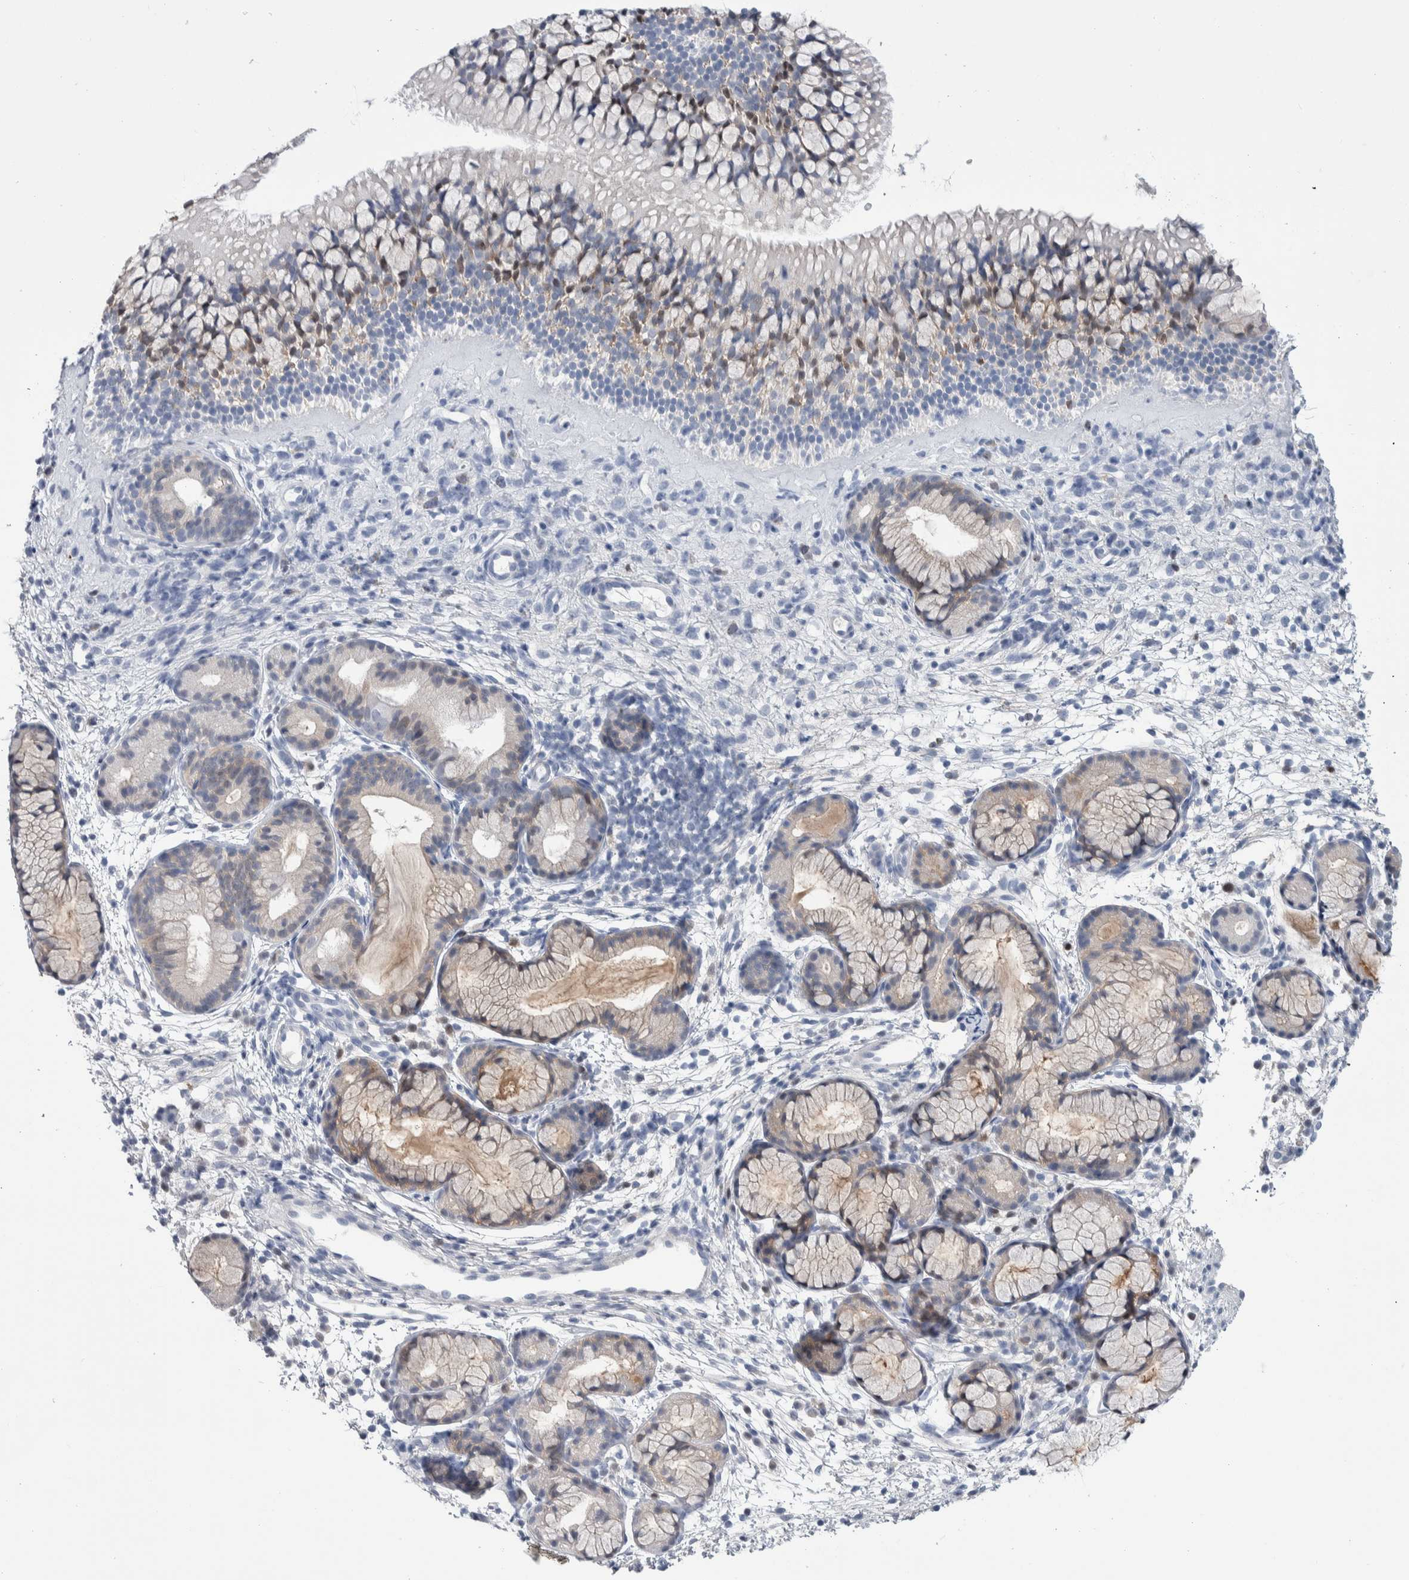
{"staining": {"intensity": "moderate", "quantity": "<25%", "location": "cytoplasmic/membranous,nuclear"}, "tissue": "nasopharynx", "cell_type": "Respiratory epithelial cells", "image_type": "normal", "snomed": [{"axis": "morphology", "description": "Normal tissue, NOS"}, {"axis": "morphology", "description": "Inflammation, NOS"}, {"axis": "topography", "description": "Nasopharynx"}], "caption": "Immunohistochemistry (IHC) micrograph of normal nasopharynx: nasopharynx stained using immunohistochemistry (IHC) demonstrates low levels of moderate protein expression localized specifically in the cytoplasmic/membranous,nuclear of respiratory epithelial cells, appearing as a cytoplasmic/membranous,nuclear brown color.", "gene": "LURAP1L", "patient": {"sex": "female", "age": 19}}